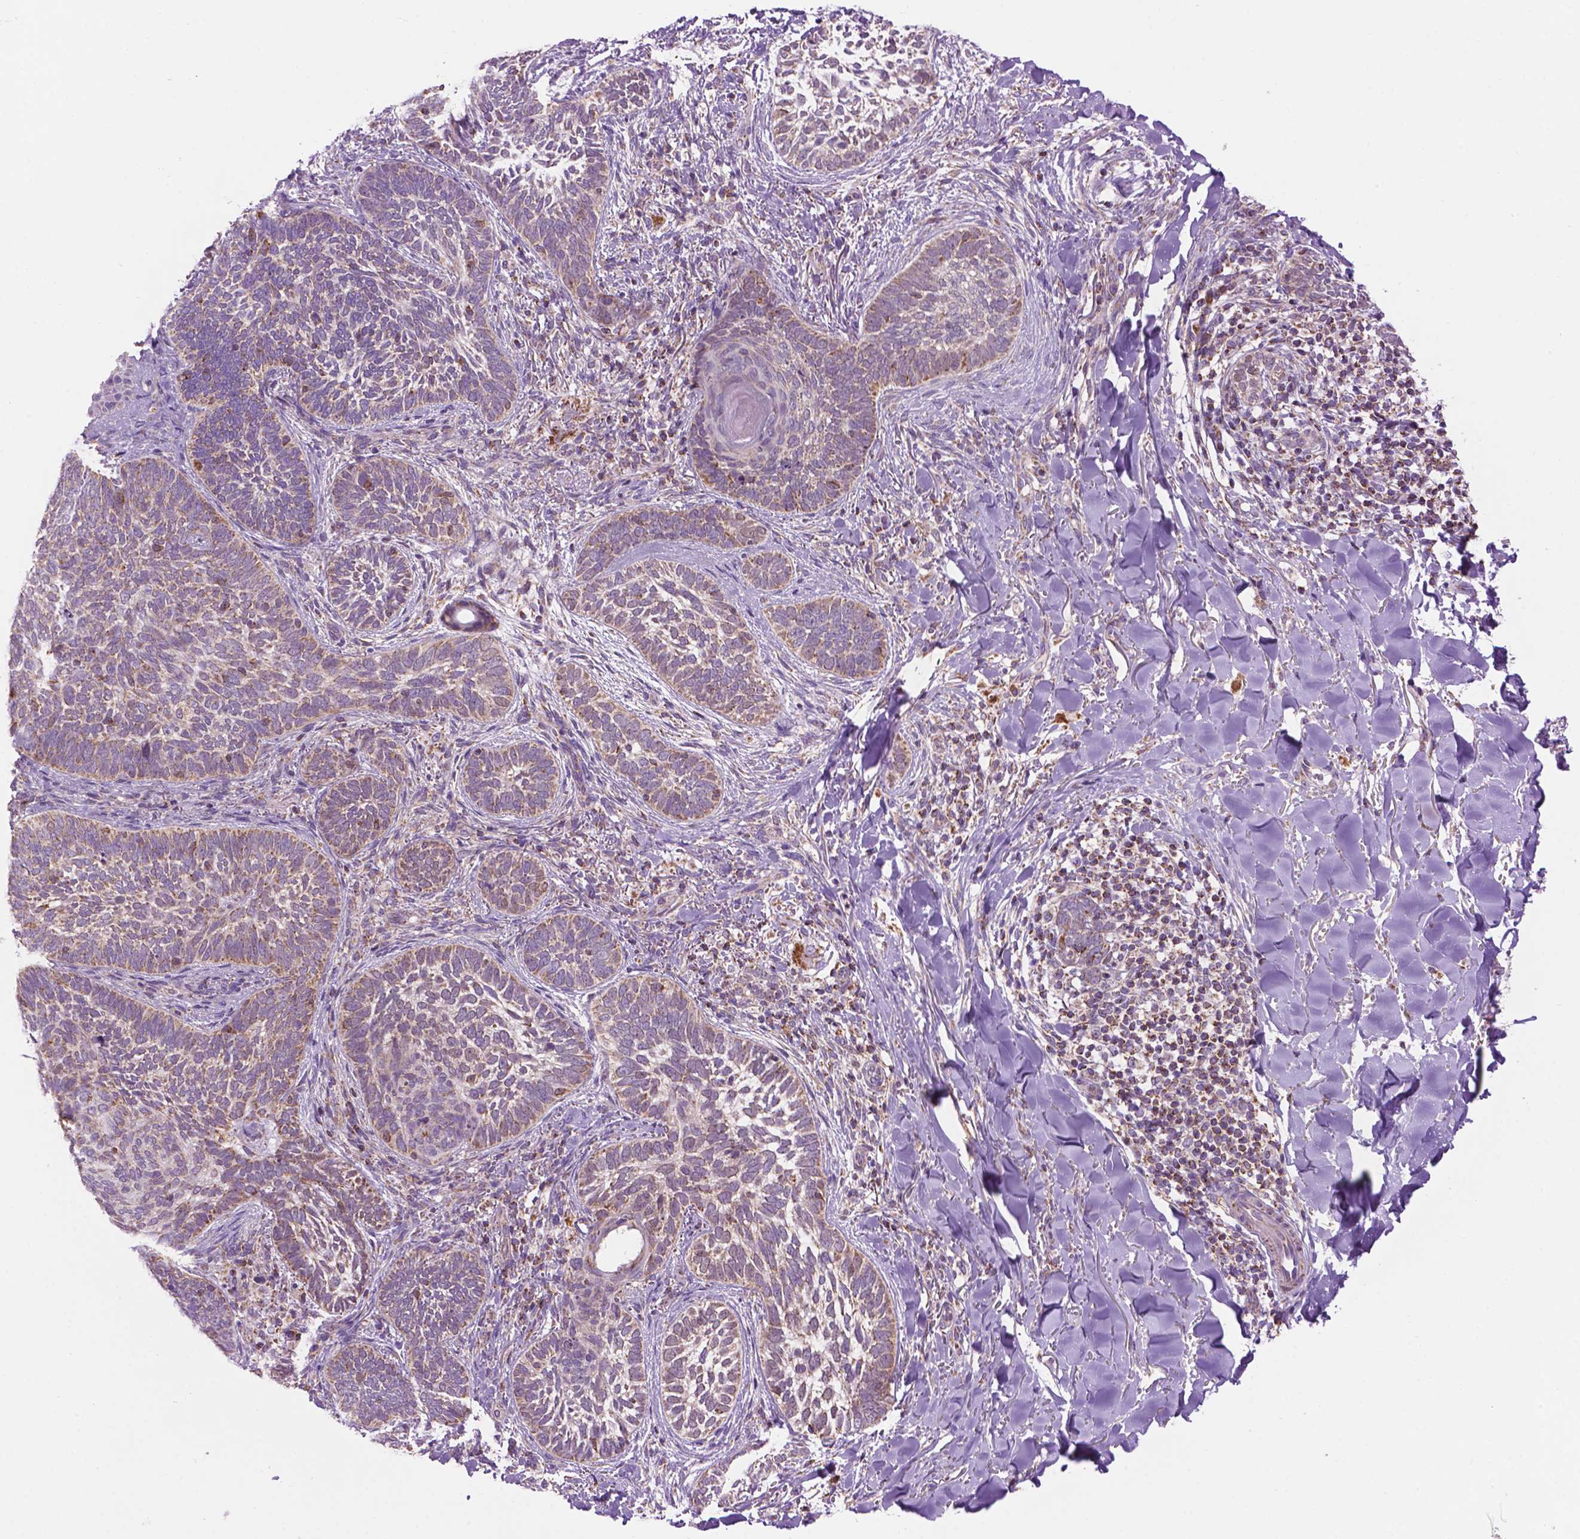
{"staining": {"intensity": "moderate", "quantity": ">75%", "location": "cytoplasmic/membranous"}, "tissue": "skin cancer", "cell_type": "Tumor cells", "image_type": "cancer", "snomed": [{"axis": "morphology", "description": "Normal tissue, NOS"}, {"axis": "morphology", "description": "Basal cell carcinoma"}, {"axis": "topography", "description": "Skin"}], "caption": "High-magnification brightfield microscopy of basal cell carcinoma (skin) stained with DAB (3,3'-diaminobenzidine) (brown) and counterstained with hematoxylin (blue). tumor cells exhibit moderate cytoplasmic/membranous expression is present in approximately>75% of cells. Using DAB (brown) and hematoxylin (blue) stains, captured at high magnification using brightfield microscopy.", "gene": "PYCR3", "patient": {"sex": "male", "age": 46}}